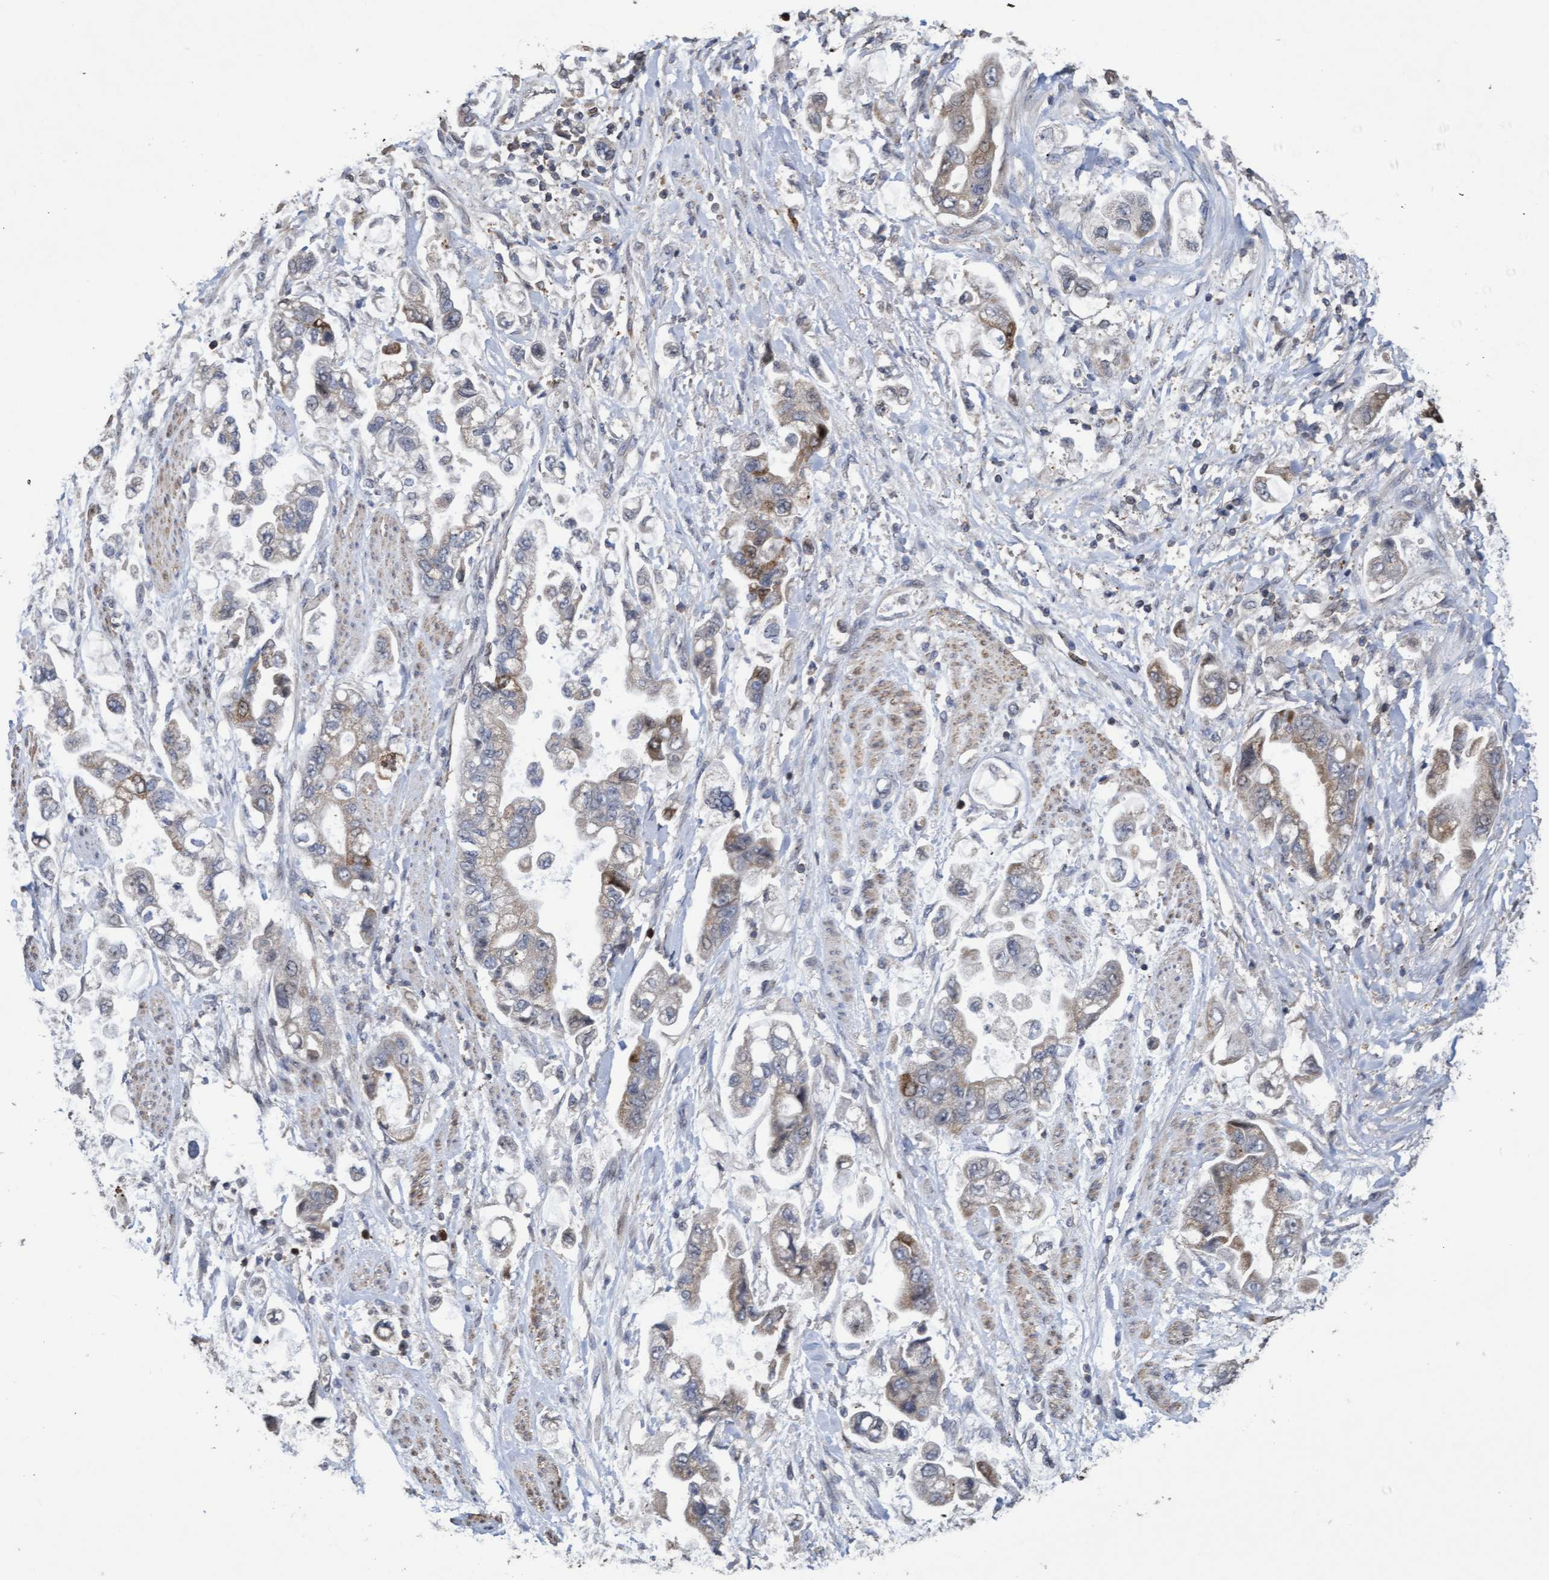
{"staining": {"intensity": "moderate", "quantity": "<25%", "location": "cytoplasmic/membranous"}, "tissue": "stomach cancer", "cell_type": "Tumor cells", "image_type": "cancer", "snomed": [{"axis": "morphology", "description": "Normal tissue, NOS"}, {"axis": "morphology", "description": "Adenocarcinoma, NOS"}, {"axis": "topography", "description": "Stomach"}], "caption": "An immunohistochemistry histopathology image of tumor tissue is shown. Protein staining in brown shows moderate cytoplasmic/membranous positivity in stomach adenocarcinoma within tumor cells.", "gene": "SLBP", "patient": {"sex": "male", "age": 62}}